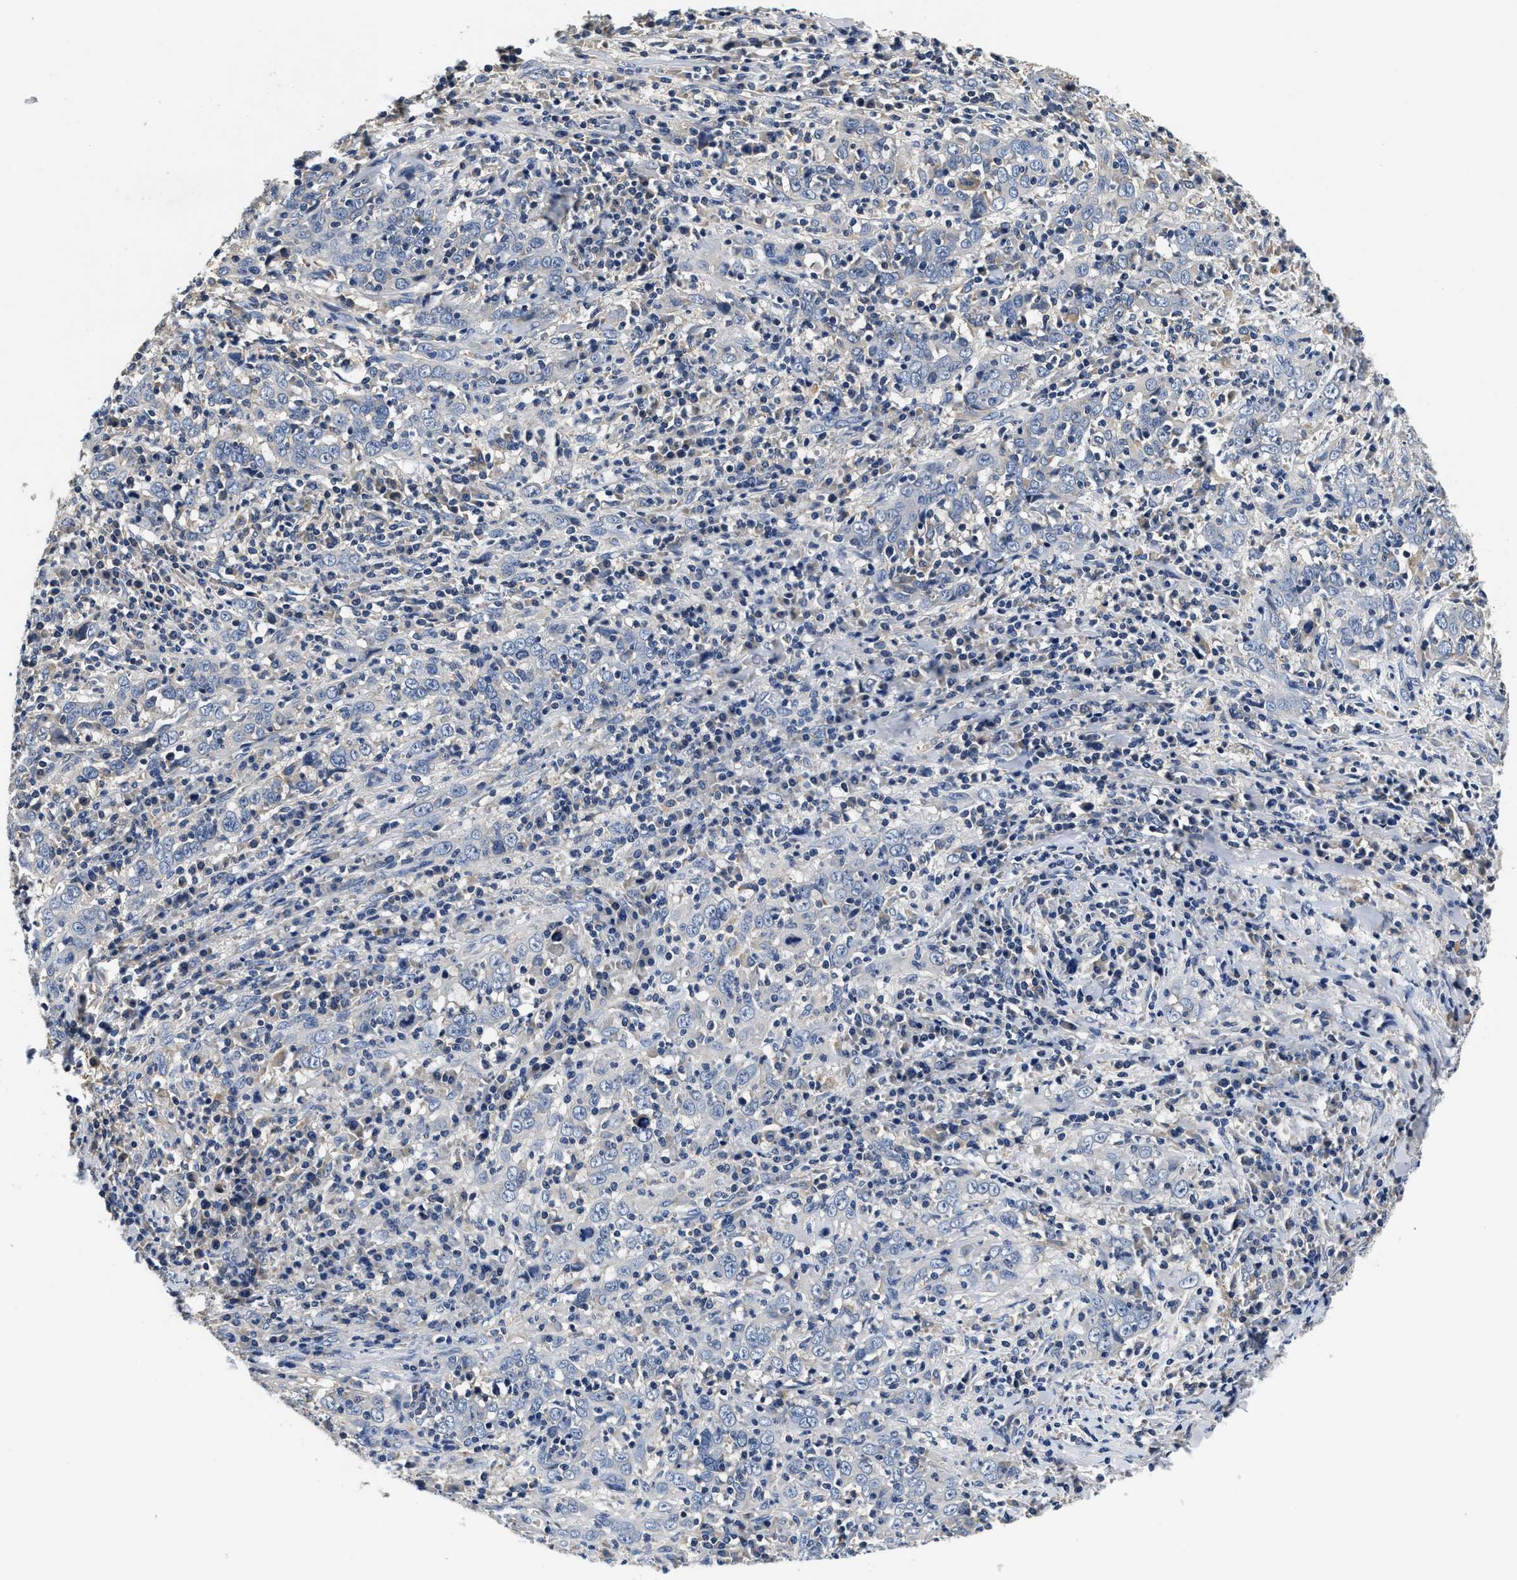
{"staining": {"intensity": "negative", "quantity": "none", "location": "none"}, "tissue": "cervical cancer", "cell_type": "Tumor cells", "image_type": "cancer", "snomed": [{"axis": "morphology", "description": "Squamous cell carcinoma, NOS"}, {"axis": "topography", "description": "Cervix"}], "caption": "Micrograph shows no significant protein staining in tumor cells of squamous cell carcinoma (cervical). The staining was performed using DAB (3,3'-diaminobenzidine) to visualize the protein expression in brown, while the nuclei were stained in blue with hematoxylin (Magnification: 20x).", "gene": "ANKIB1", "patient": {"sex": "female", "age": 46}}